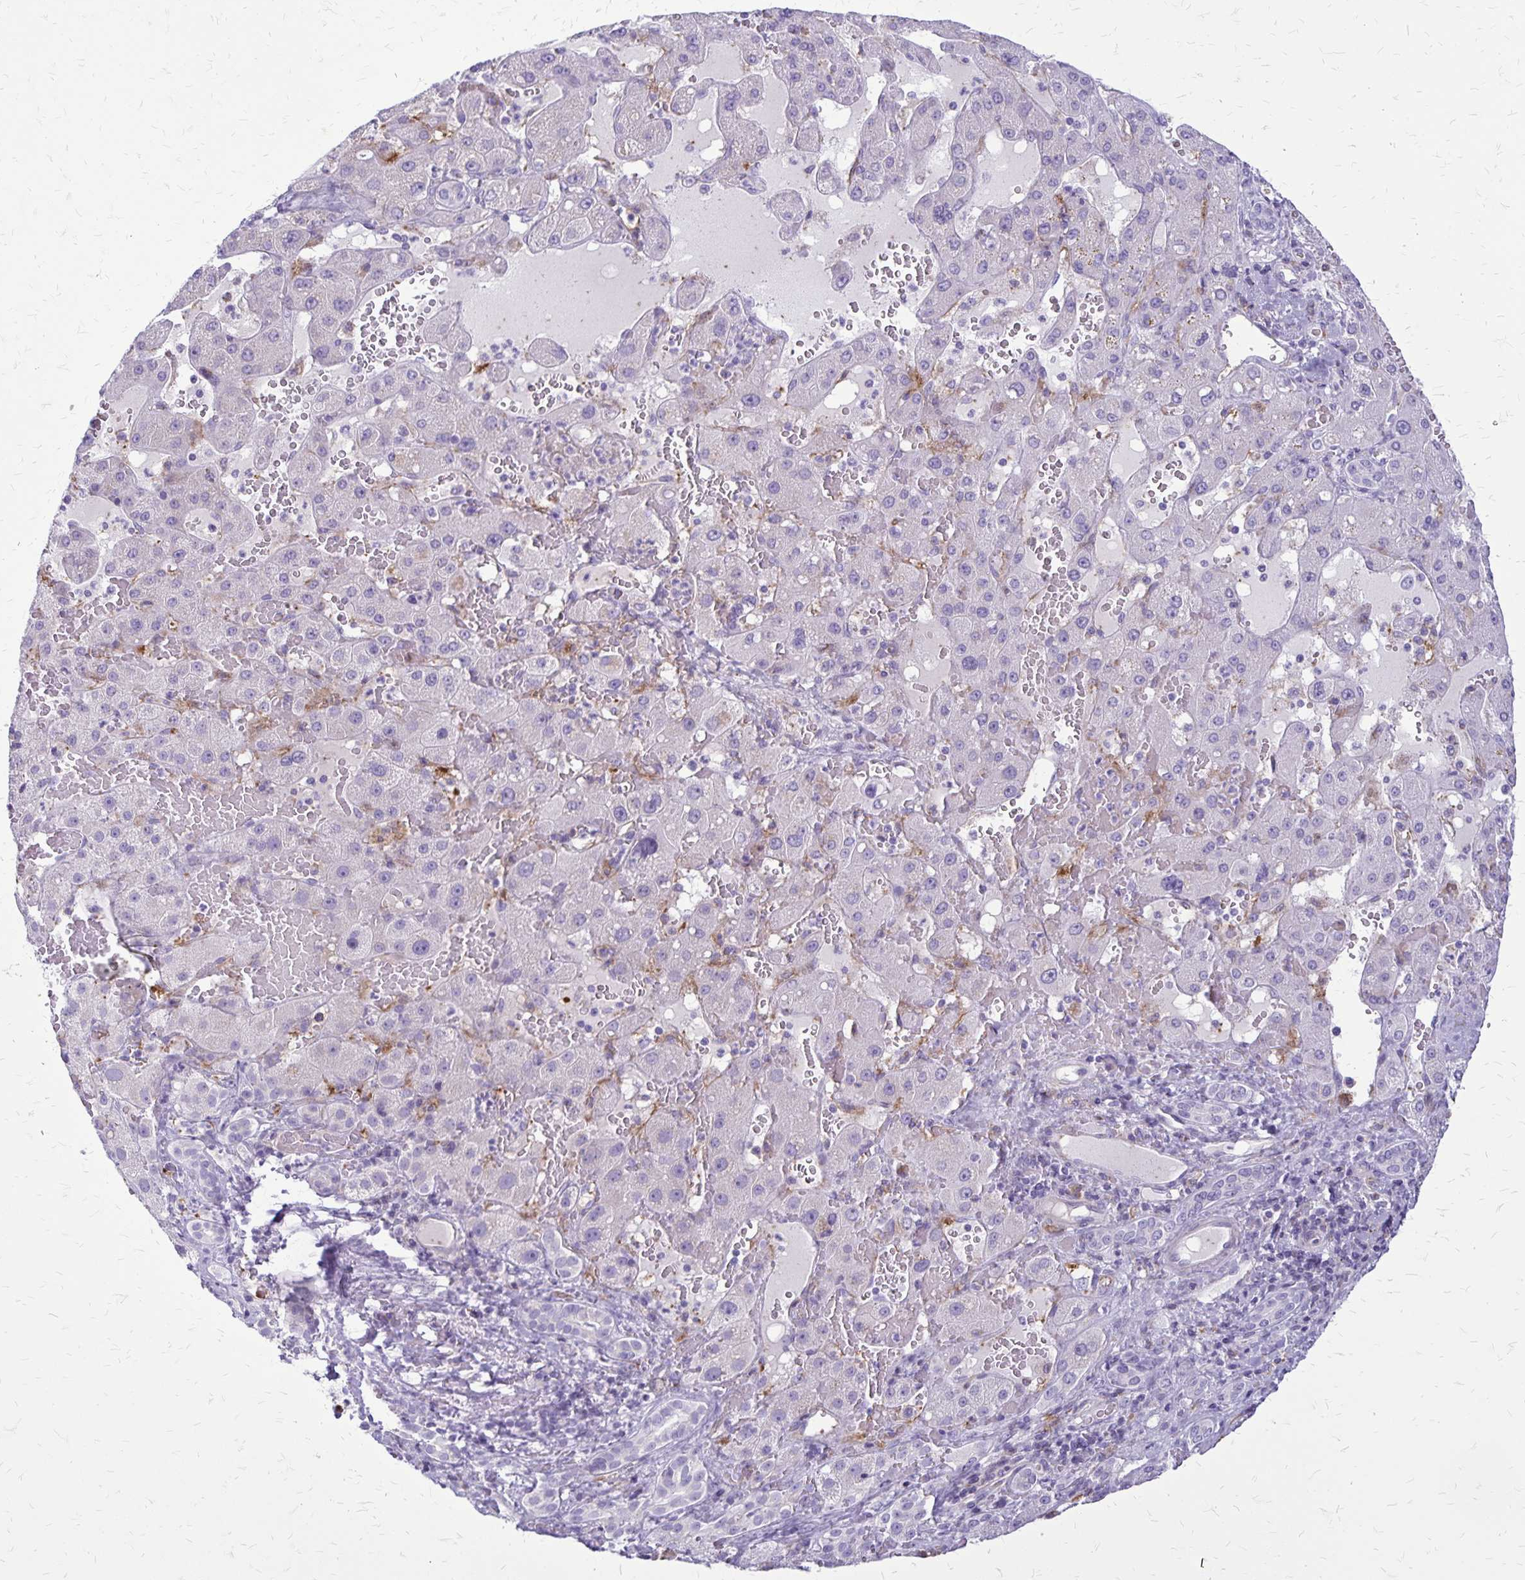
{"staining": {"intensity": "negative", "quantity": "none", "location": "none"}, "tissue": "liver cancer", "cell_type": "Tumor cells", "image_type": "cancer", "snomed": [{"axis": "morphology", "description": "Carcinoma, Hepatocellular, NOS"}, {"axis": "topography", "description": "Liver"}], "caption": "Immunohistochemical staining of human hepatocellular carcinoma (liver) reveals no significant staining in tumor cells.", "gene": "GP9", "patient": {"sex": "female", "age": 73}}